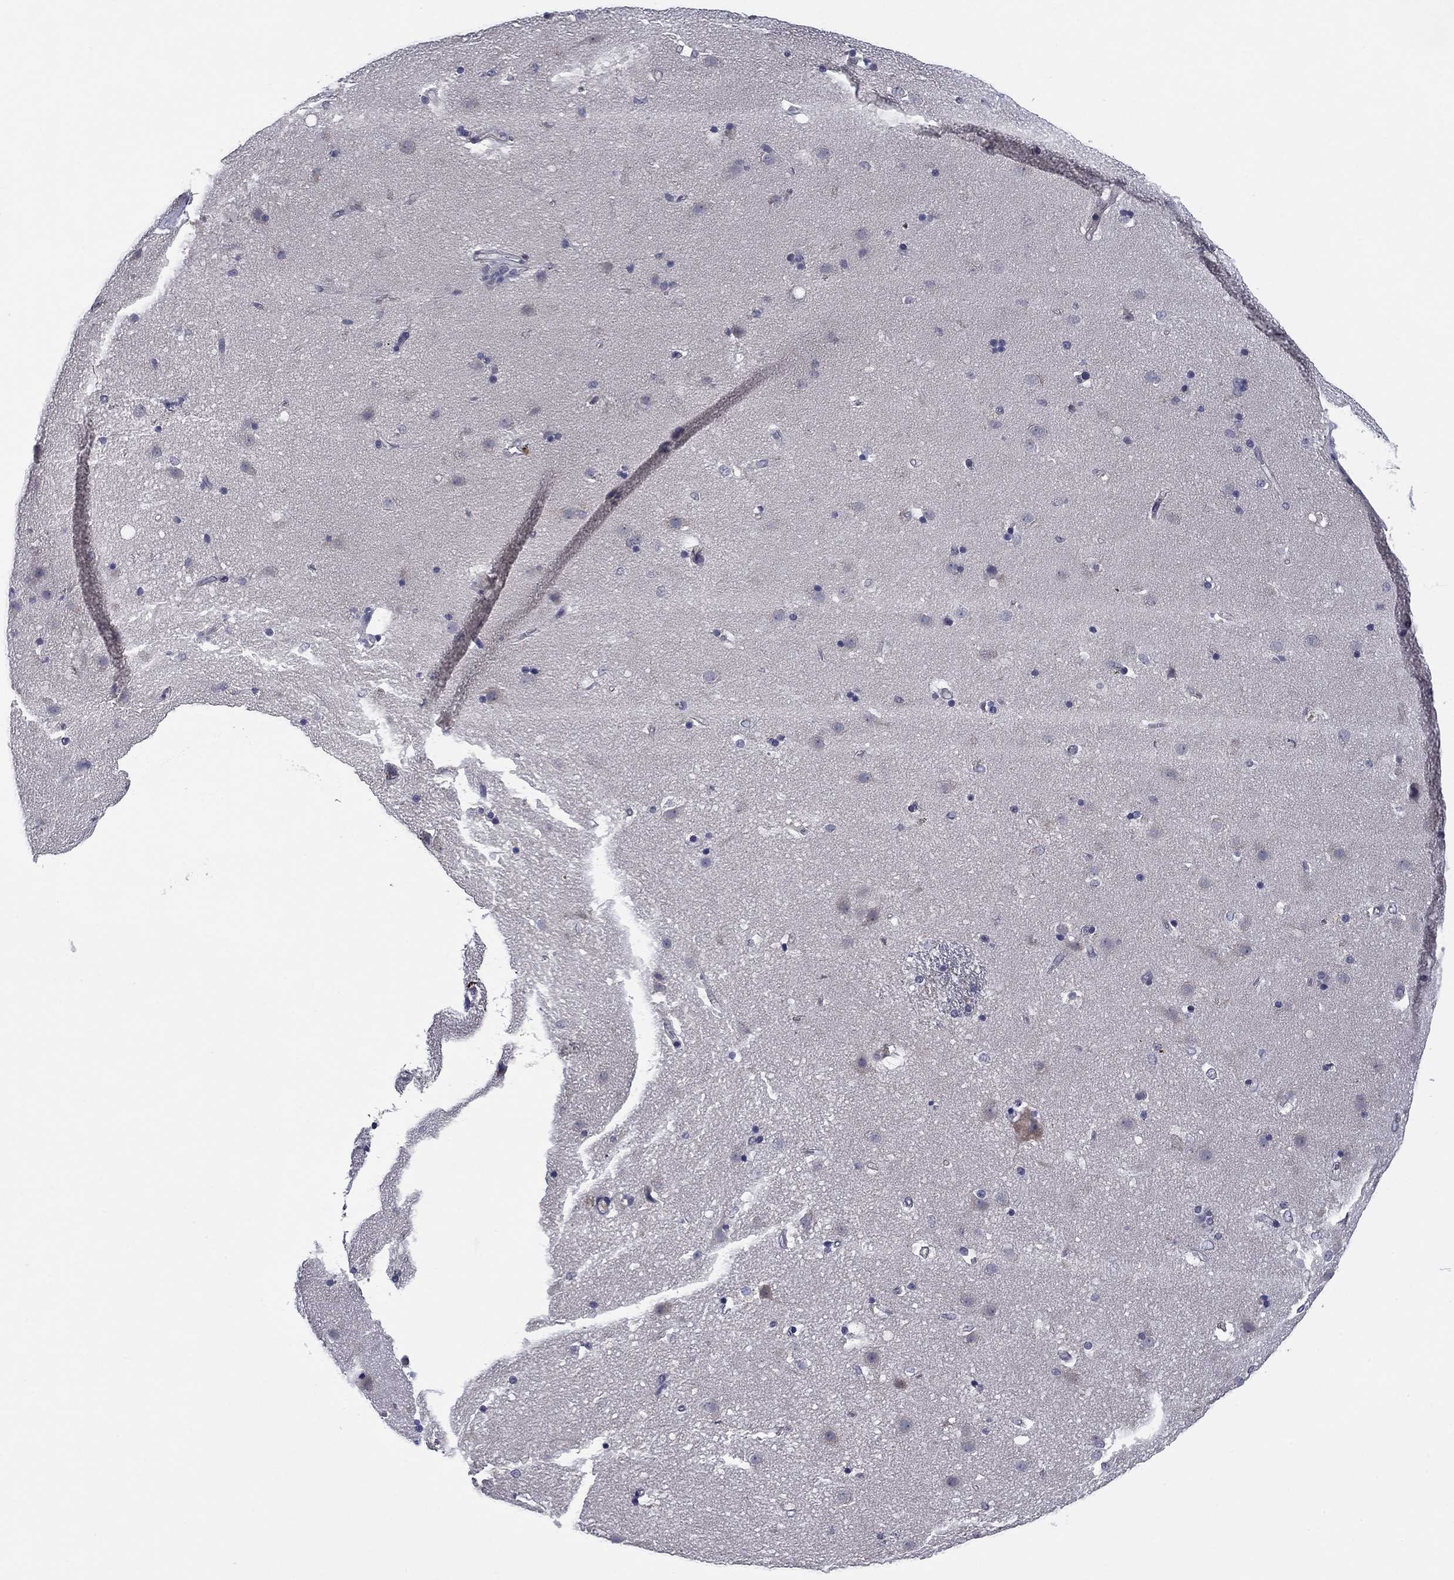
{"staining": {"intensity": "negative", "quantity": "none", "location": "none"}, "tissue": "caudate", "cell_type": "Glial cells", "image_type": "normal", "snomed": [{"axis": "morphology", "description": "Normal tissue, NOS"}, {"axis": "topography", "description": "Lateral ventricle wall"}], "caption": "DAB (3,3'-diaminobenzidine) immunohistochemical staining of unremarkable human caudate exhibits no significant positivity in glial cells. (DAB (3,3'-diaminobenzidine) immunohistochemistry (IHC) visualized using brightfield microscopy, high magnification).", "gene": "REXO5", "patient": {"sex": "female", "age": 71}}